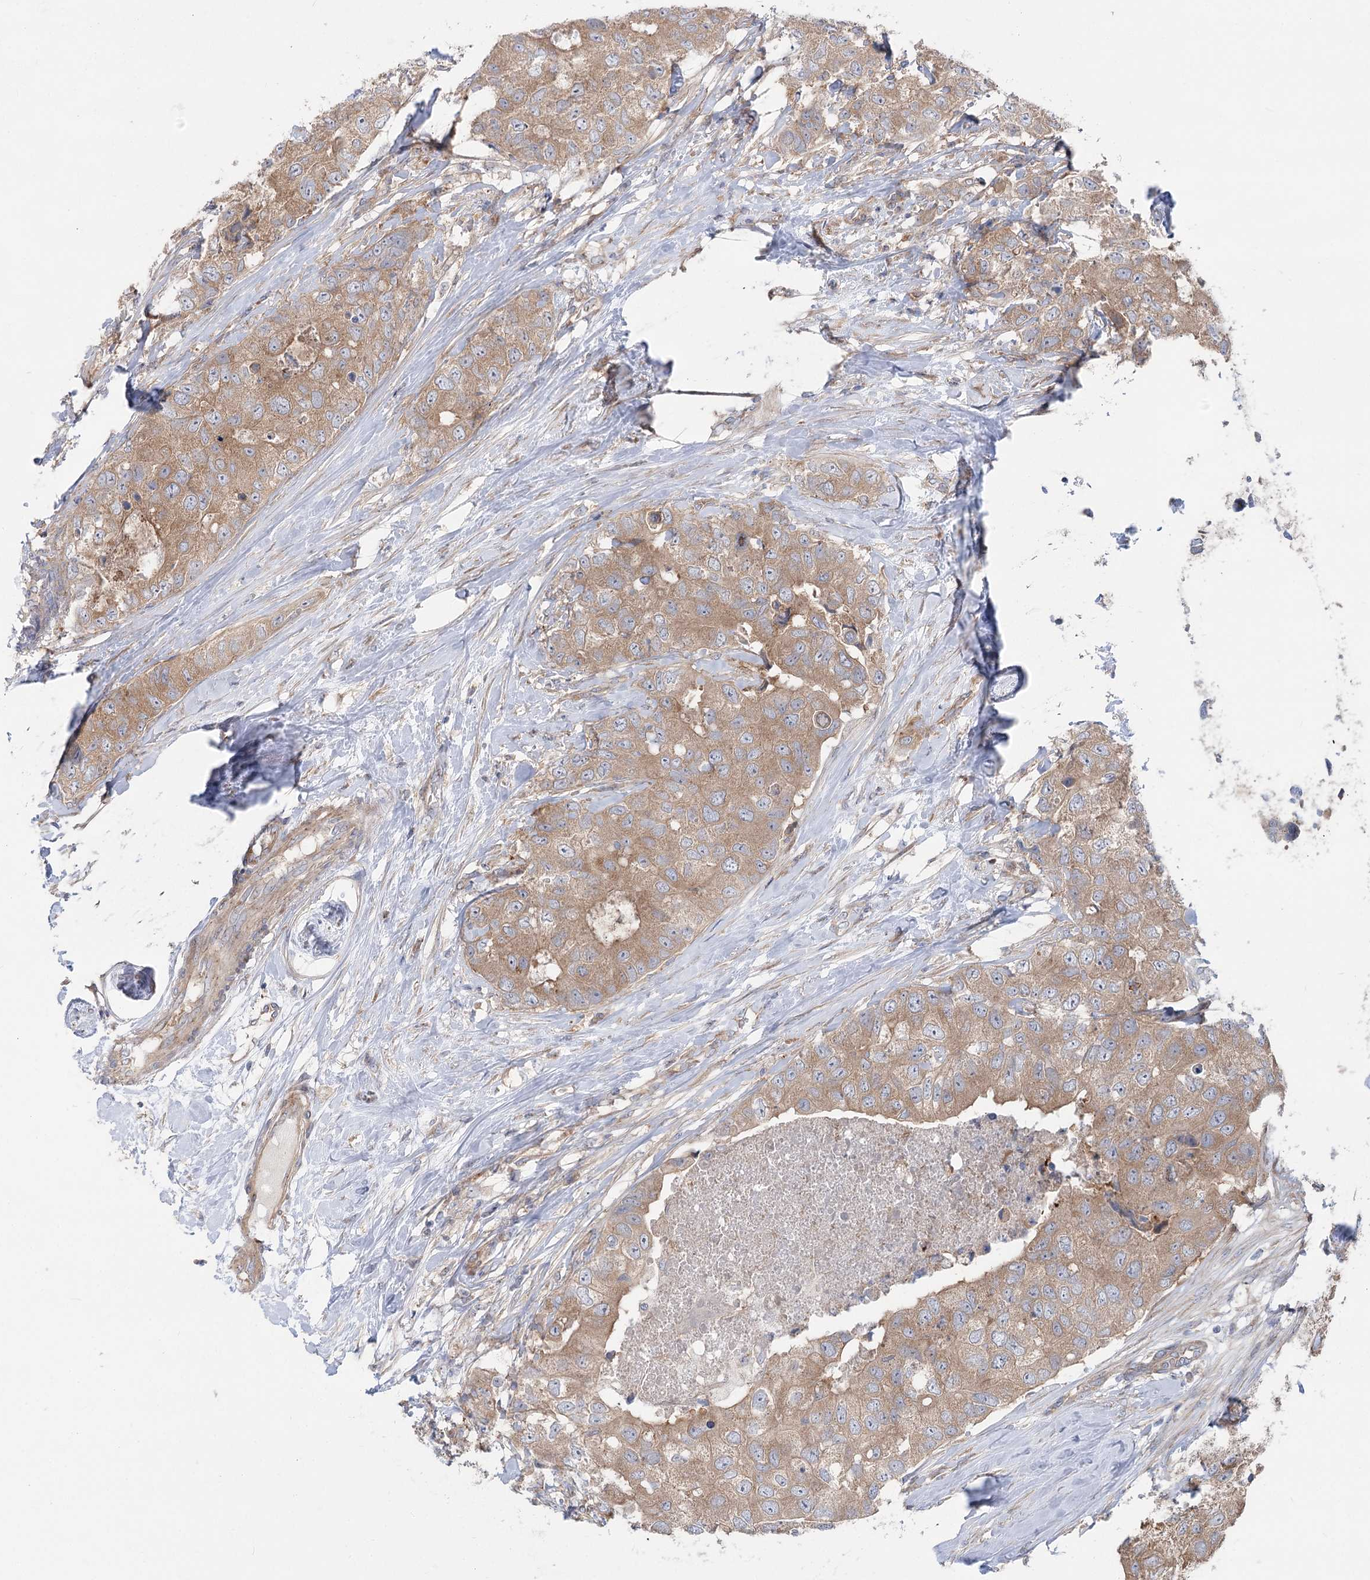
{"staining": {"intensity": "moderate", "quantity": ">75%", "location": "cytoplasmic/membranous"}, "tissue": "breast cancer", "cell_type": "Tumor cells", "image_type": "cancer", "snomed": [{"axis": "morphology", "description": "Duct carcinoma"}, {"axis": "topography", "description": "Breast"}], "caption": "Immunohistochemical staining of human intraductal carcinoma (breast) exhibits medium levels of moderate cytoplasmic/membranous protein positivity in approximately >75% of tumor cells.", "gene": "SCN11A", "patient": {"sex": "female", "age": 62}}